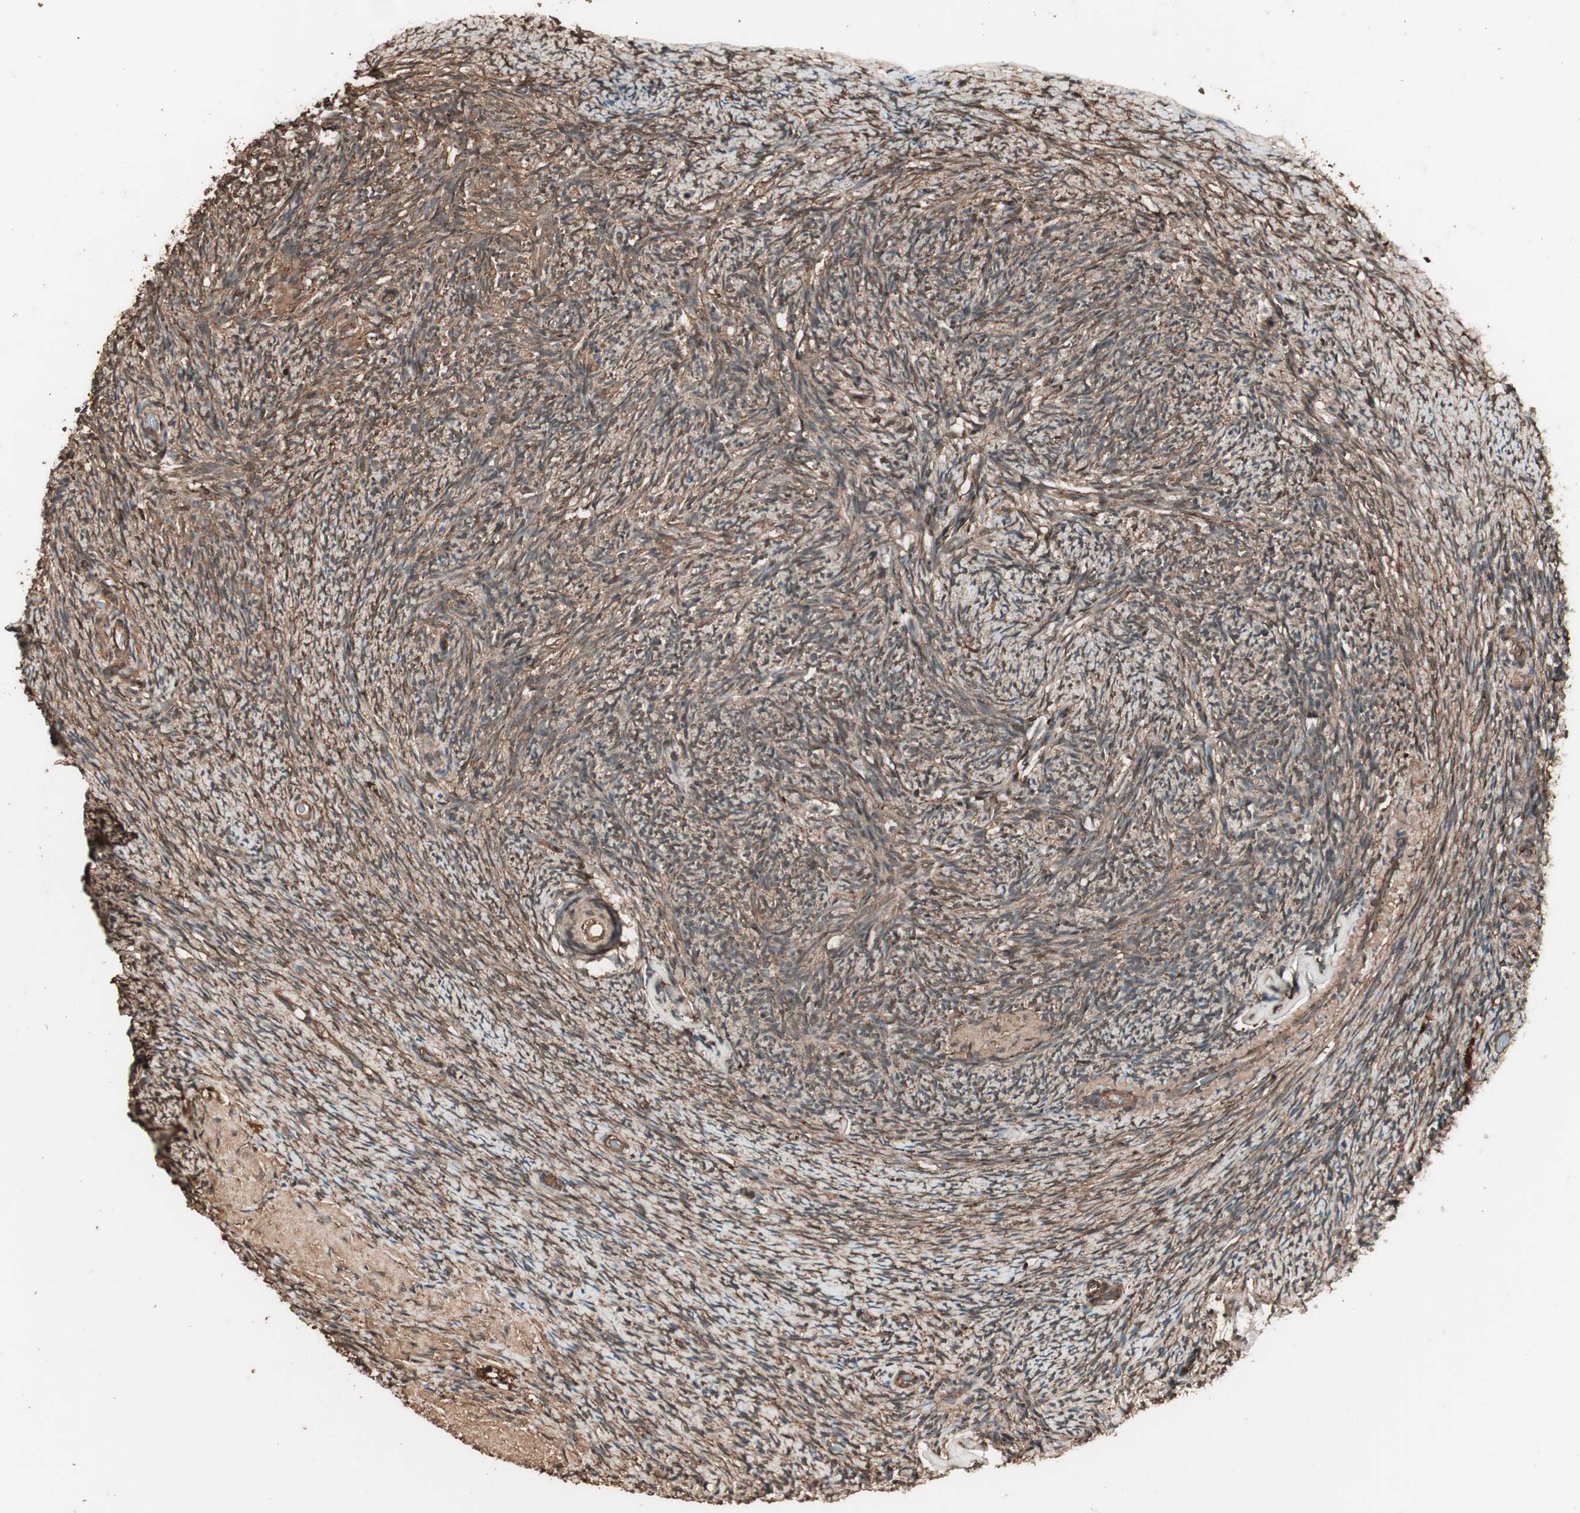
{"staining": {"intensity": "moderate", "quantity": ">75%", "location": "cytoplasmic/membranous"}, "tissue": "ovary", "cell_type": "Ovarian stroma cells", "image_type": "normal", "snomed": [{"axis": "morphology", "description": "Normal tissue, NOS"}, {"axis": "topography", "description": "Ovary"}], "caption": "Benign ovary shows moderate cytoplasmic/membranous staining in approximately >75% of ovarian stroma cells, visualized by immunohistochemistry. (brown staining indicates protein expression, while blue staining denotes nuclei).", "gene": "CCN4", "patient": {"sex": "female", "age": 60}}